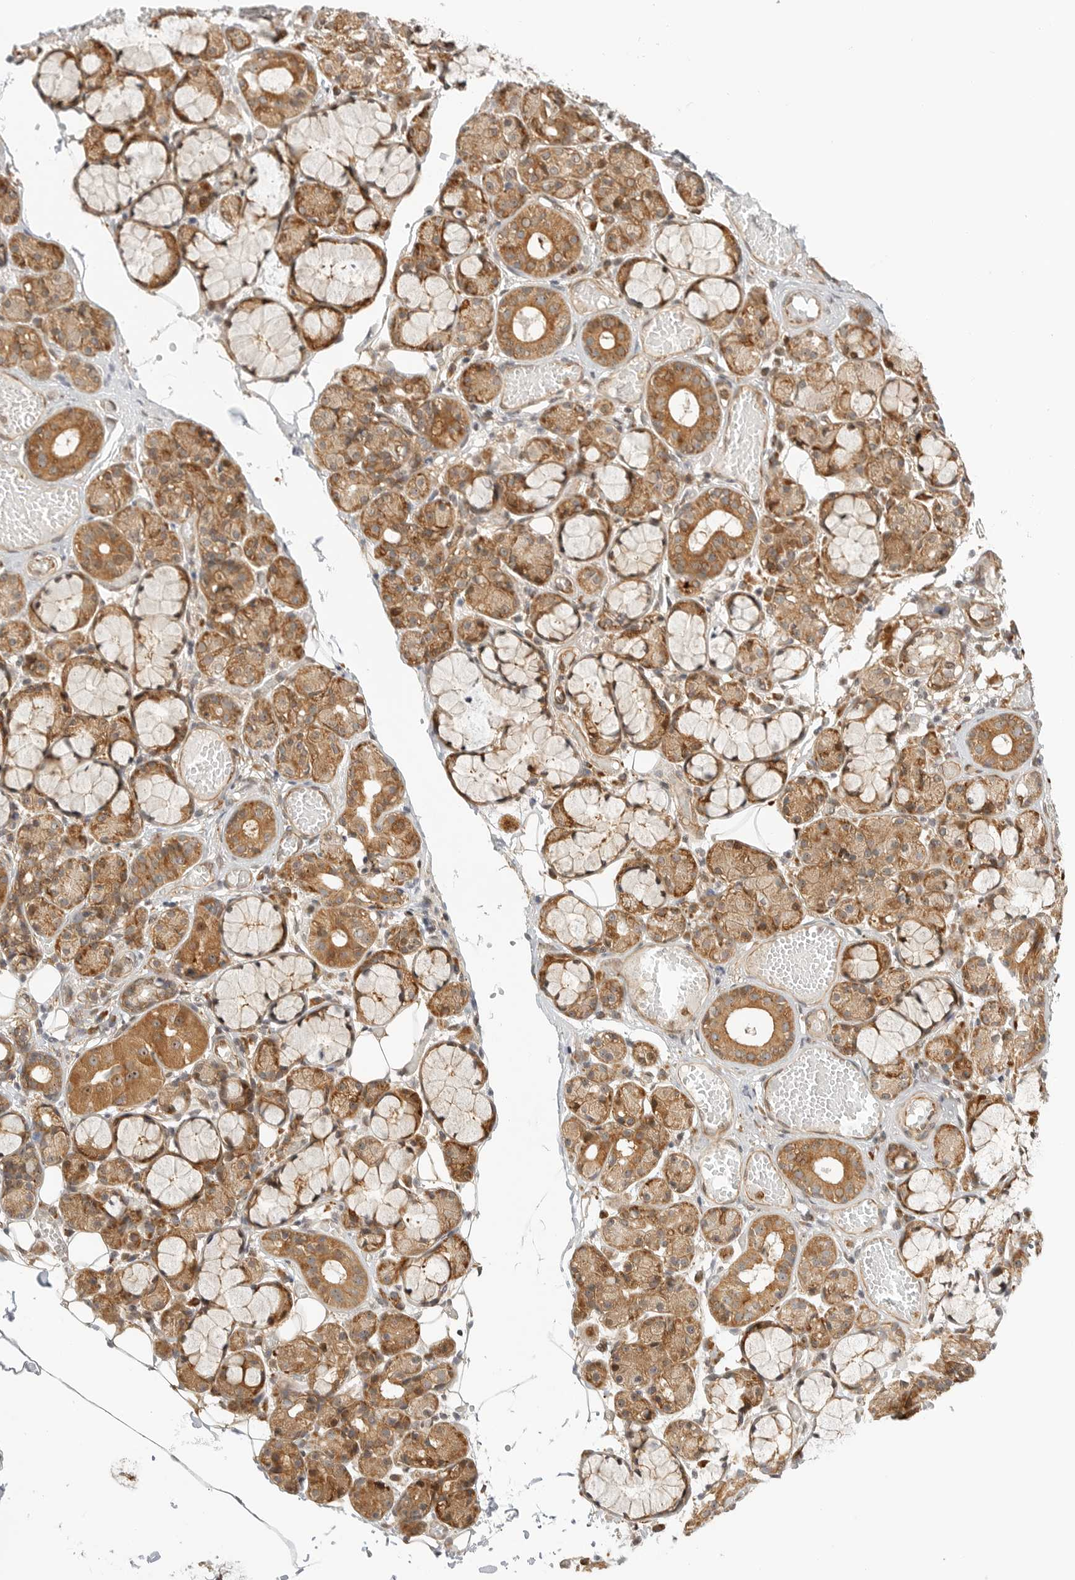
{"staining": {"intensity": "strong", "quantity": ">75%", "location": "cytoplasmic/membranous"}, "tissue": "salivary gland", "cell_type": "Glandular cells", "image_type": "normal", "snomed": [{"axis": "morphology", "description": "Normal tissue, NOS"}, {"axis": "topography", "description": "Salivary gland"}], "caption": "Immunohistochemistry (IHC) photomicrograph of unremarkable salivary gland stained for a protein (brown), which exhibits high levels of strong cytoplasmic/membranous staining in approximately >75% of glandular cells.", "gene": "DSCC1", "patient": {"sex": "male", "age": 63}}